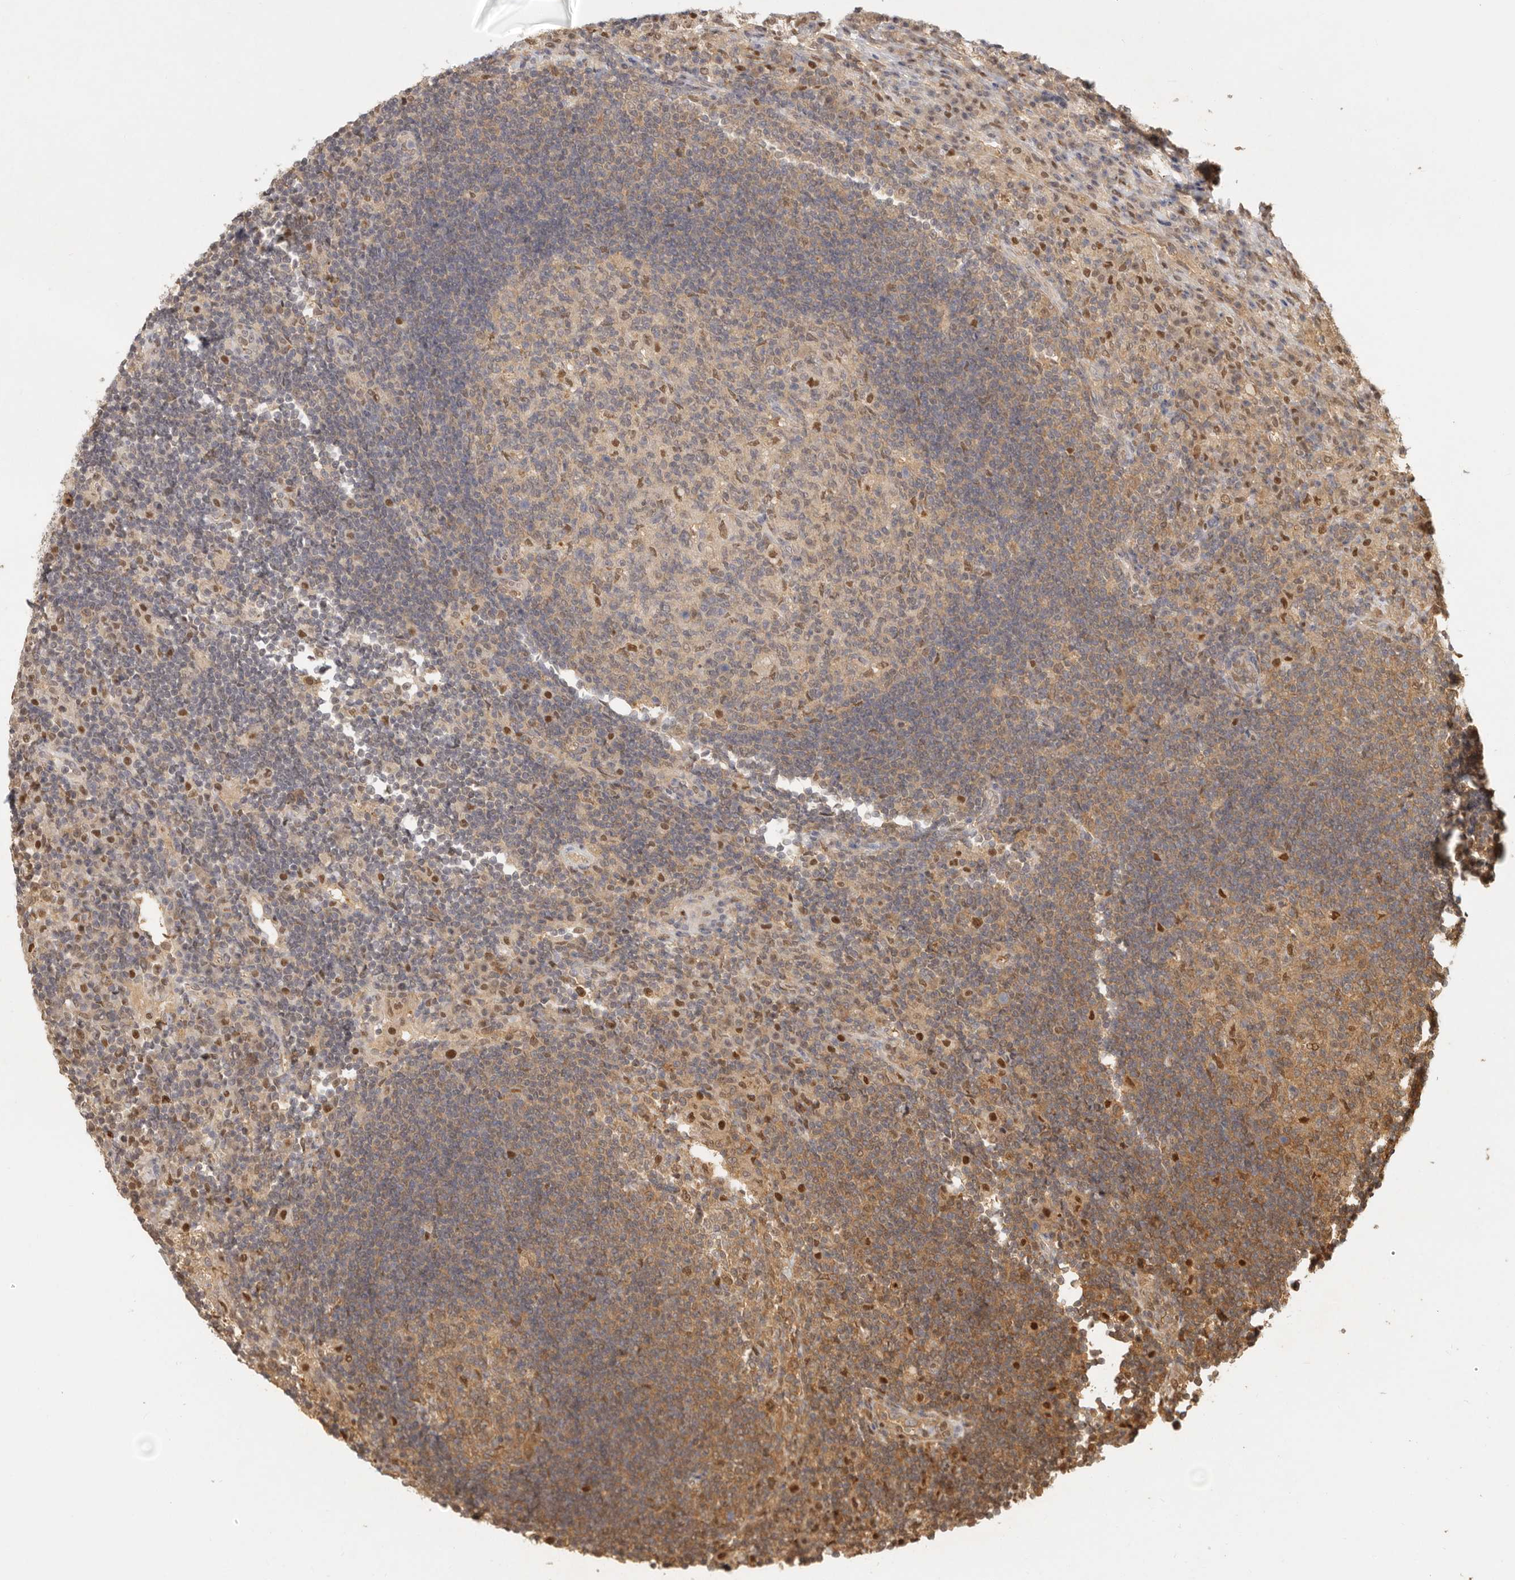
{"staining": {"intensity": "moderate", "quantity": "25%-75%", "location": "cytoplasmic/membranous,nuclear"}, "tissue": "lymph node", "cell_type": "Germinal center cells", "image_type": "normal", "snomed": [{"axis": "morphology", "description": "Normal tissue, NOS"}, {"axis": "topography", "description": "Lymph node"}], "caption": "Immunohistochemical staining of benign lymph node reveals 25%-75% levels of moderate cytoplasmic/membranous,nuclear protein staining in approximately 25%-75% of germinal center cells.", "gene": "PSMA5", "patient": {"sex": "female", "age": 53}}